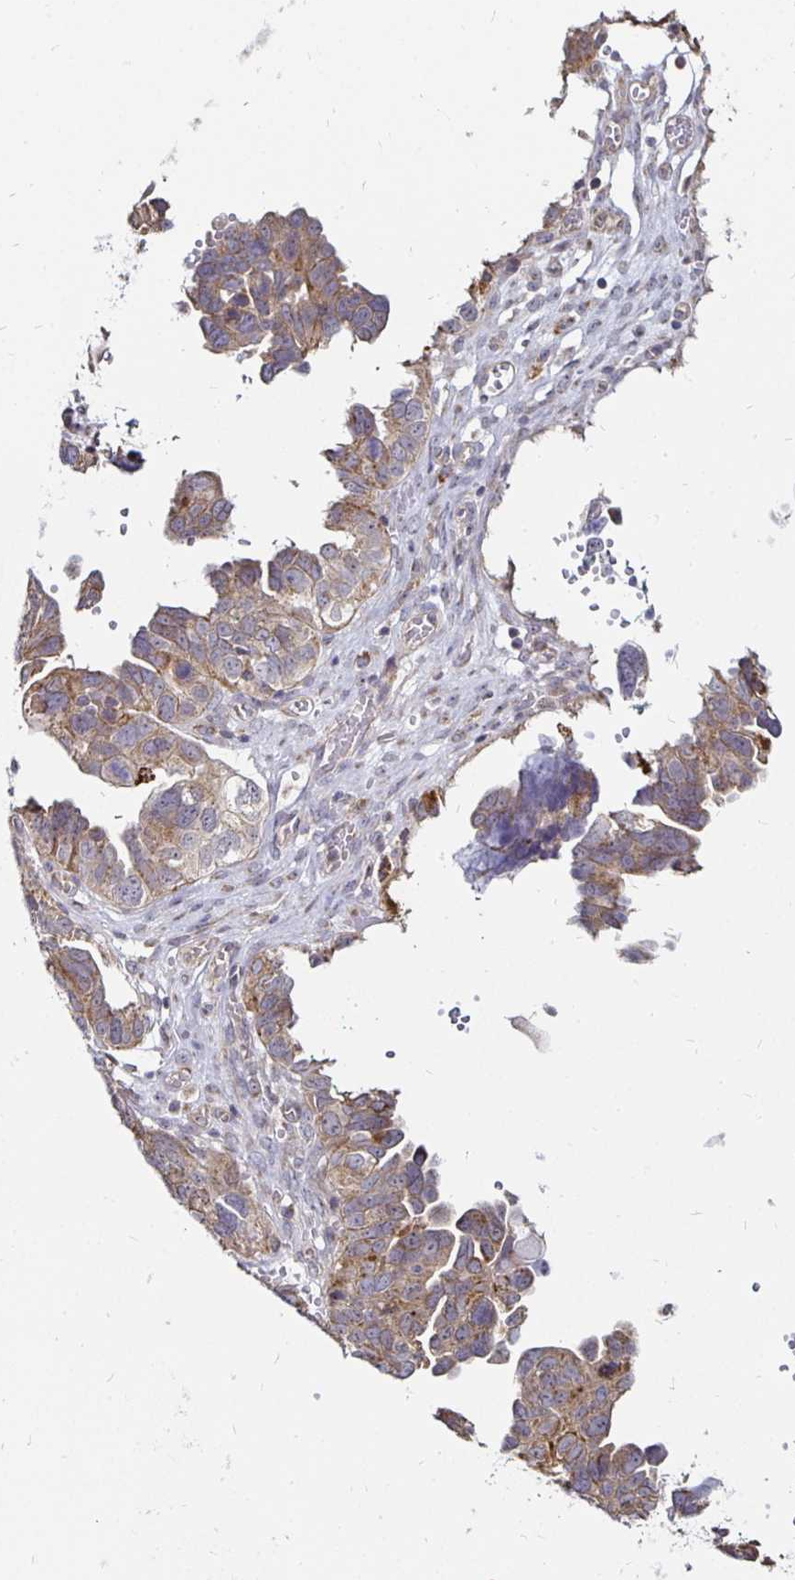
{"staining": {"intensity": "weak", "quantity": "25%-75%", "location": "cytoplasmic/membranous"}, "tissue": "ovarian cancer", "cell_type": "Tumor cells", "image_type": "cancer", "snomed": [{"axis": "morphology", "description": "Cystadenocarcinoma, serous, NOS"}, {"axis": "topography", "description": "Ovary"}], "caption": "The histopathology image shows a brown stain indicating the presence of a protein in the cytoplasmic/membranous of tumor cells in ovarian cancer.", "gene": "CYP27A1", "patient": {"sex": "female", "age": 64}}